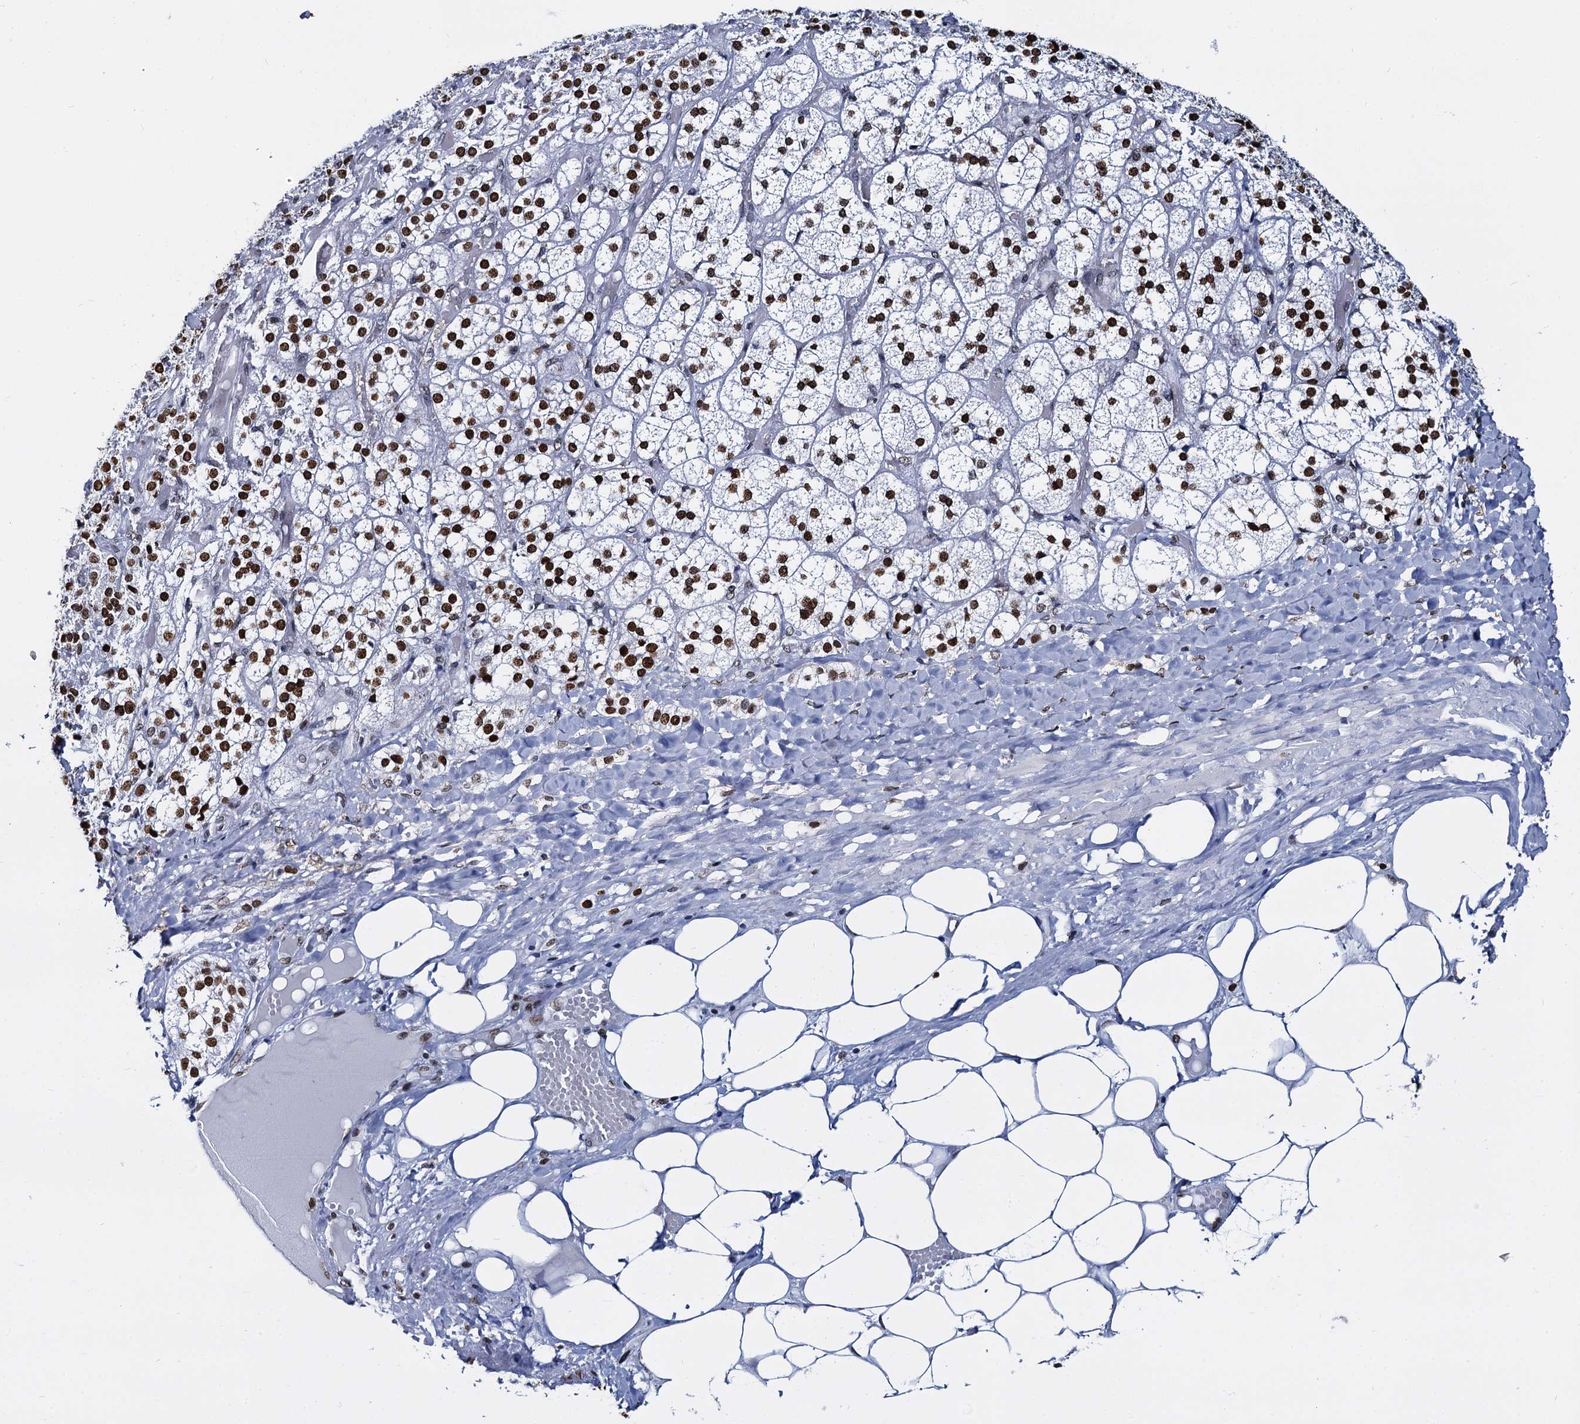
{"staining": {"intensity": "strong", "quantity": ">75%", "location": "nuclear"}, "tissue": "adrenal gland", "cell_type": "Glandular cells", "image_type": "normal", "snomed": [{"axis": "morphology", "description": "Normal tissue, NOS"}, {"axis": "topography", "description": "Adrenal gland"}], "caption": "A high-resolution micrograph shows IHC staining of unremarkable adrenal gland, which shows strong nuclear expression in approximately >75% of glandular cells.", "gene": "CMAS", "patient": {"sex": "female", "age": 61}}